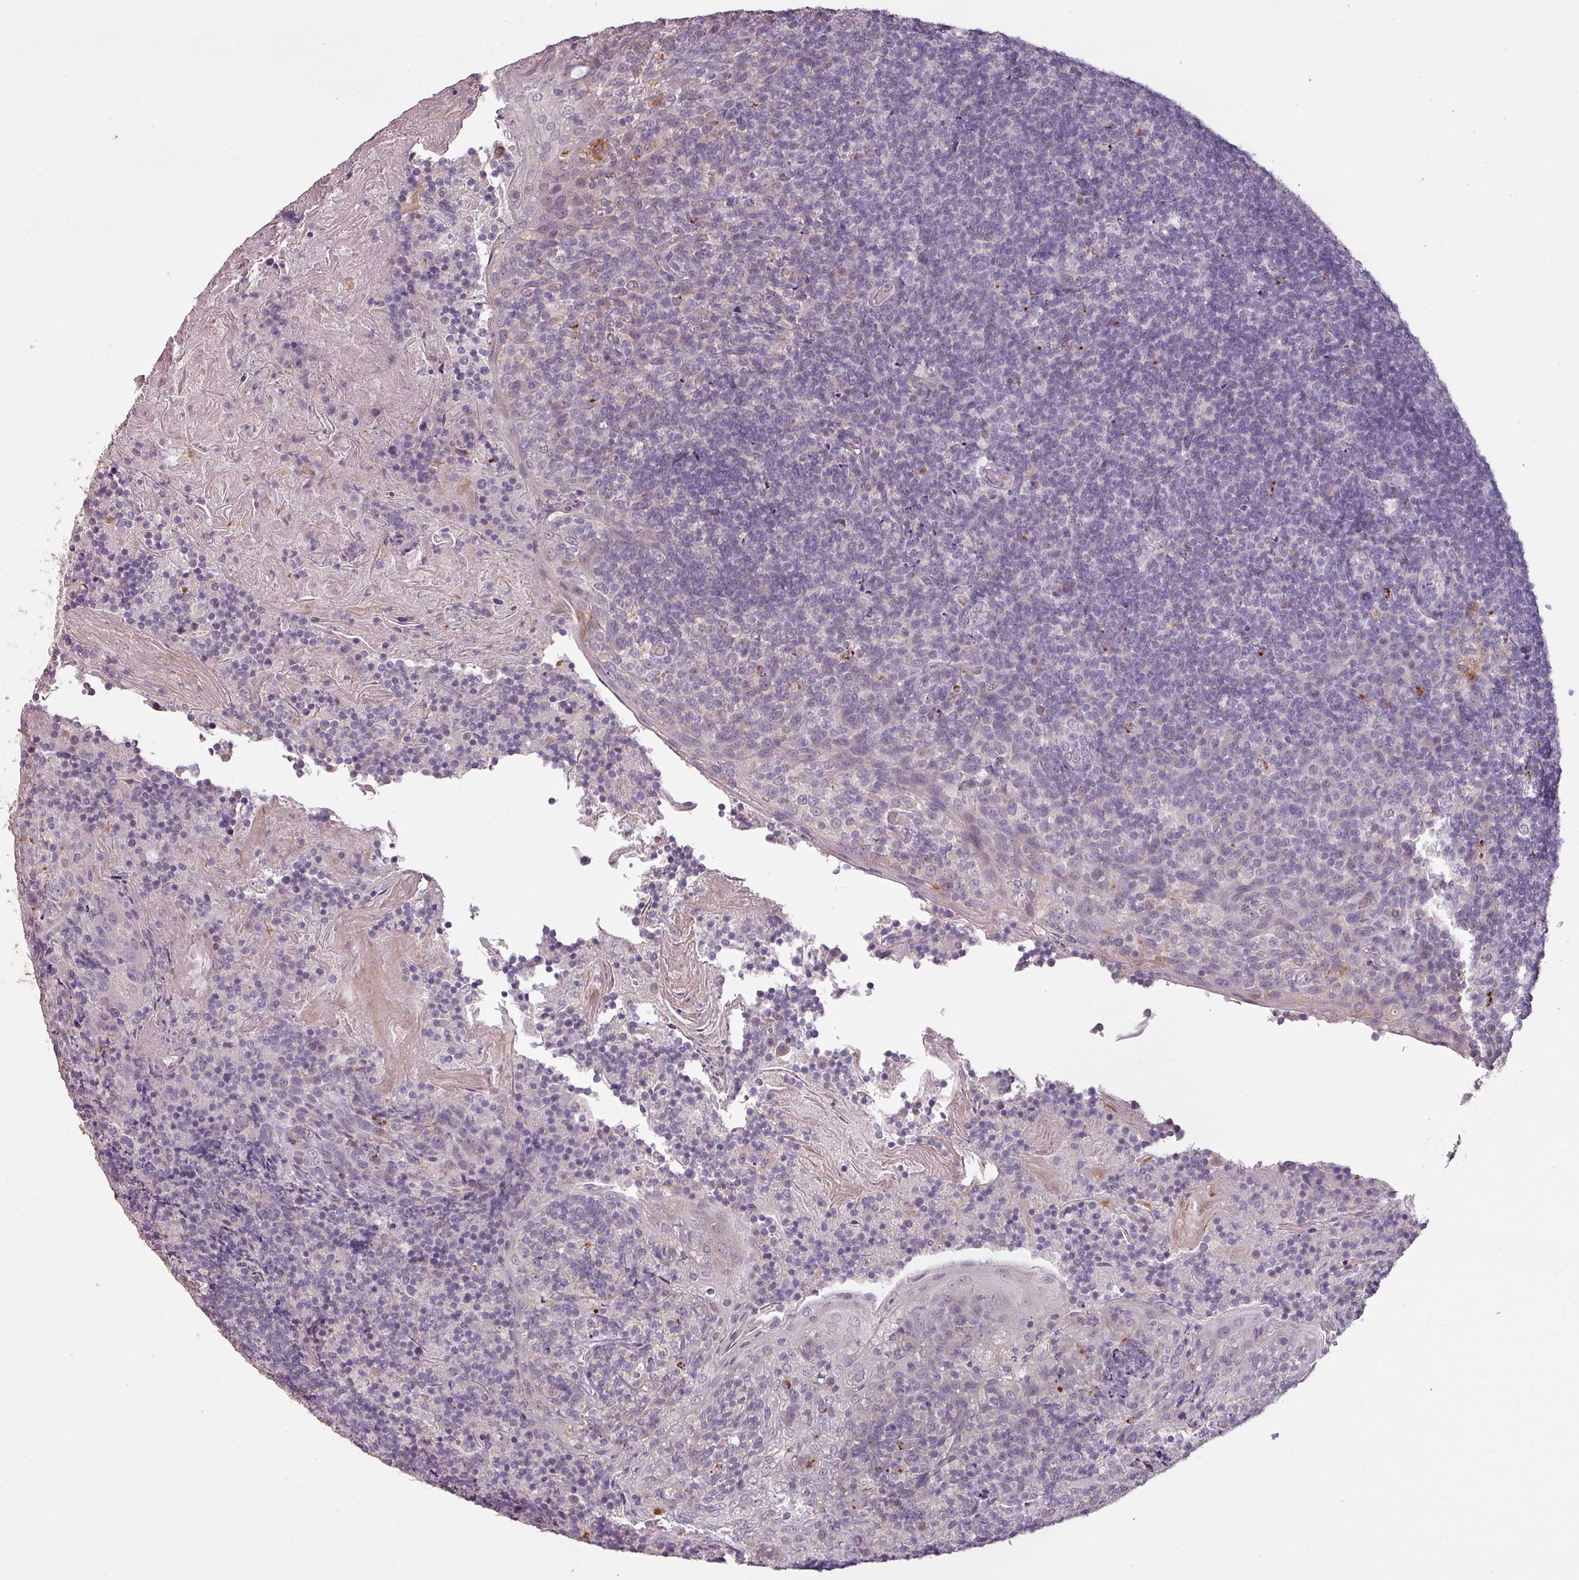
{"staining": {"intensity": "negative", "quantity": "none", "location": "none"}, "tissue": "tonsil", "cell_type": "Germinal center cells", "image_type": "normal", "snomed": [{"axis": "morphology", "description": "Normal tissue, NOS"}, {"axis": "topography", "description": "Tonsil"}], "caption": "A photomicrograph of human tonsil is negative for staining in germinal center cells. (Immunohistochemistry, brightfield microscopy, high magnification).", "gene": "LYPLA1", "patient": {"sex": "female", "age": 10}}